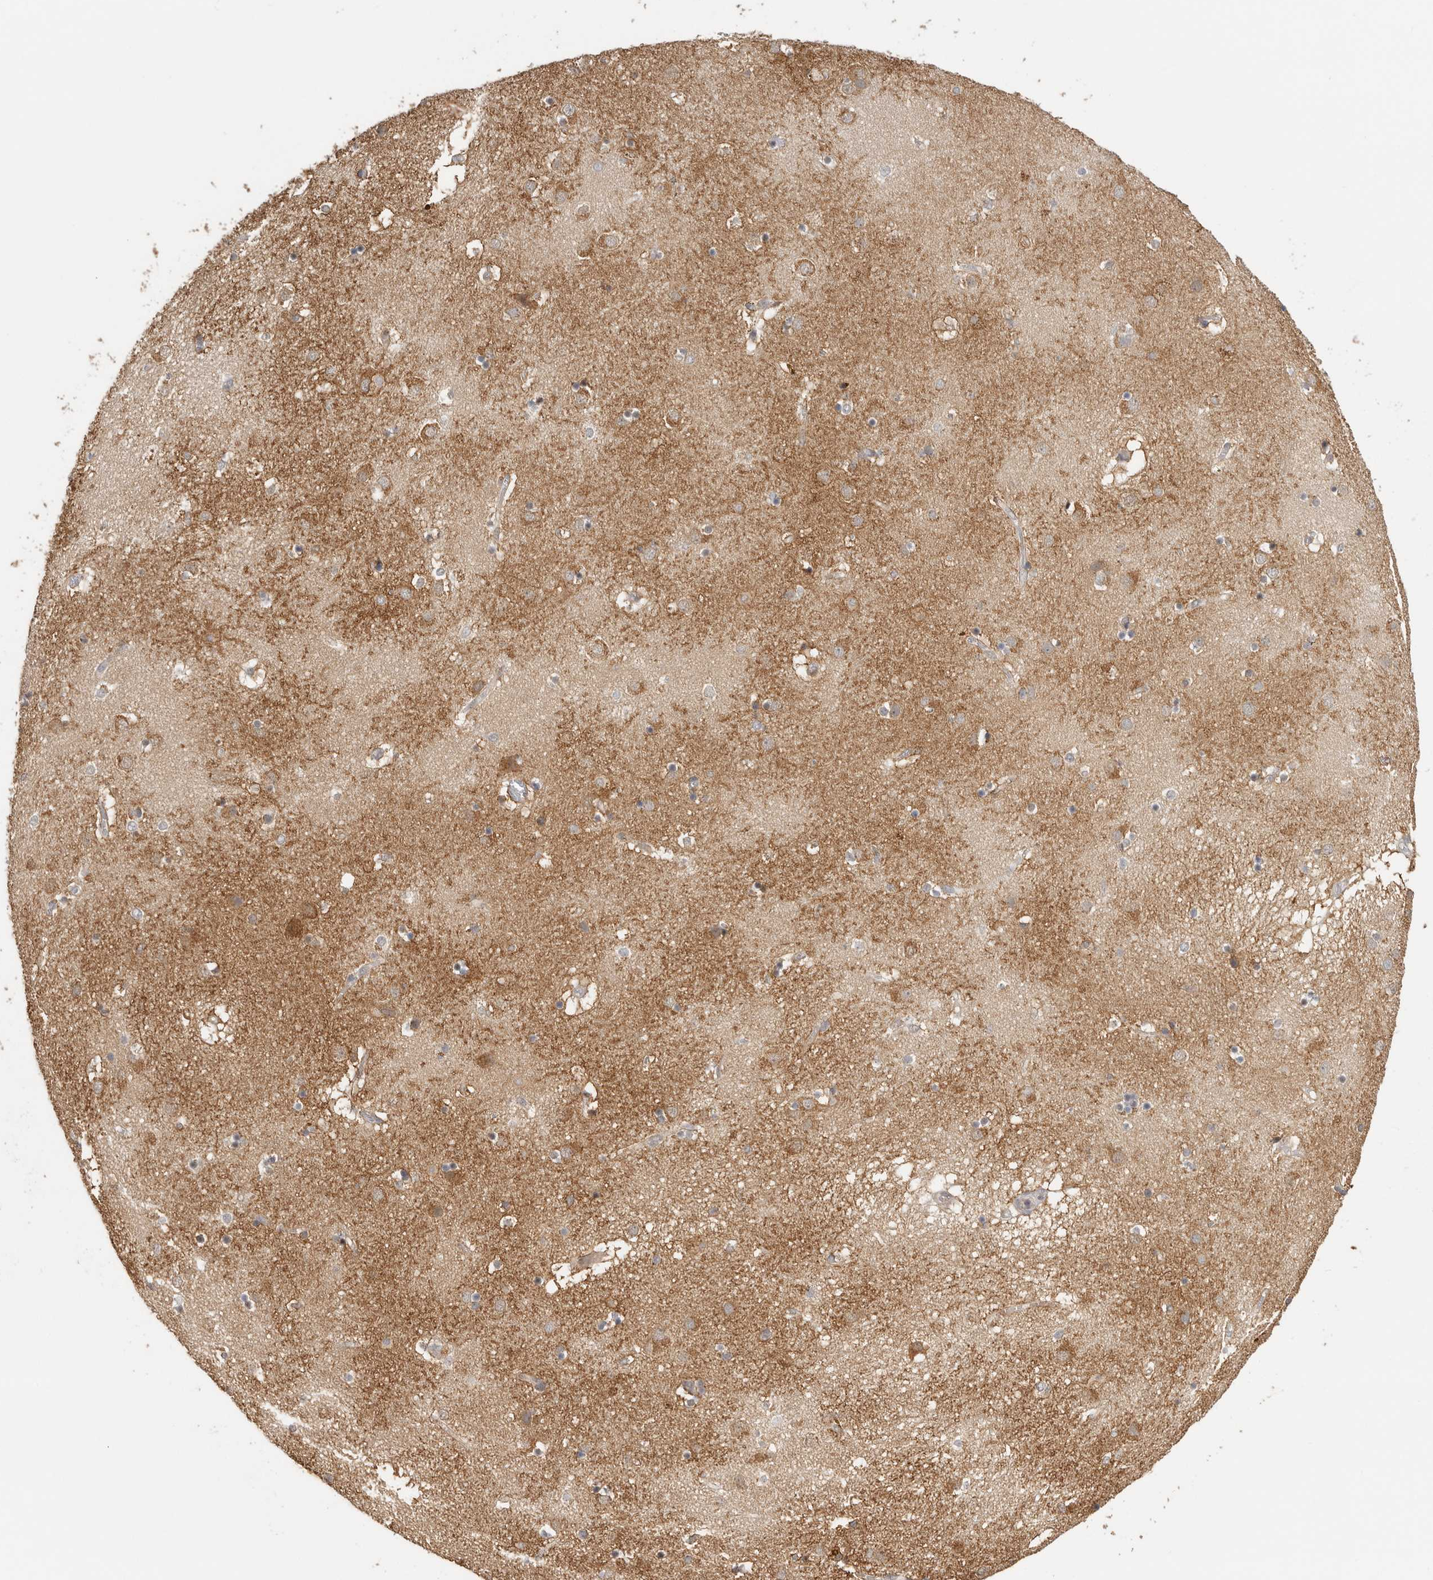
{"staining": {"intensity": "moderate", "quantity": "<25%", "location": "cytoplasmic/membranous"}, "tissue": "caudate", "cell_type": "Glial cells", "image_type": "normal", "snomed": [{"axis": "morphology", "description": "Normal tissue, NOS"}, {"axis": "topography", "description": "Lateral ventricle wall"}], "caption": "Immunohistochemistry (IHC) histopathology image of benign caudate: human caudate stained using immunohistochemistry (IHC) shows low levels of moderate protein expression localized specifically in the cytoplasmic/membranous of glial cells, appearing as a cytoplasmic/membranous brown color.", "gene": "CCT8", "patient": {"sex": "male", "age": 70}}